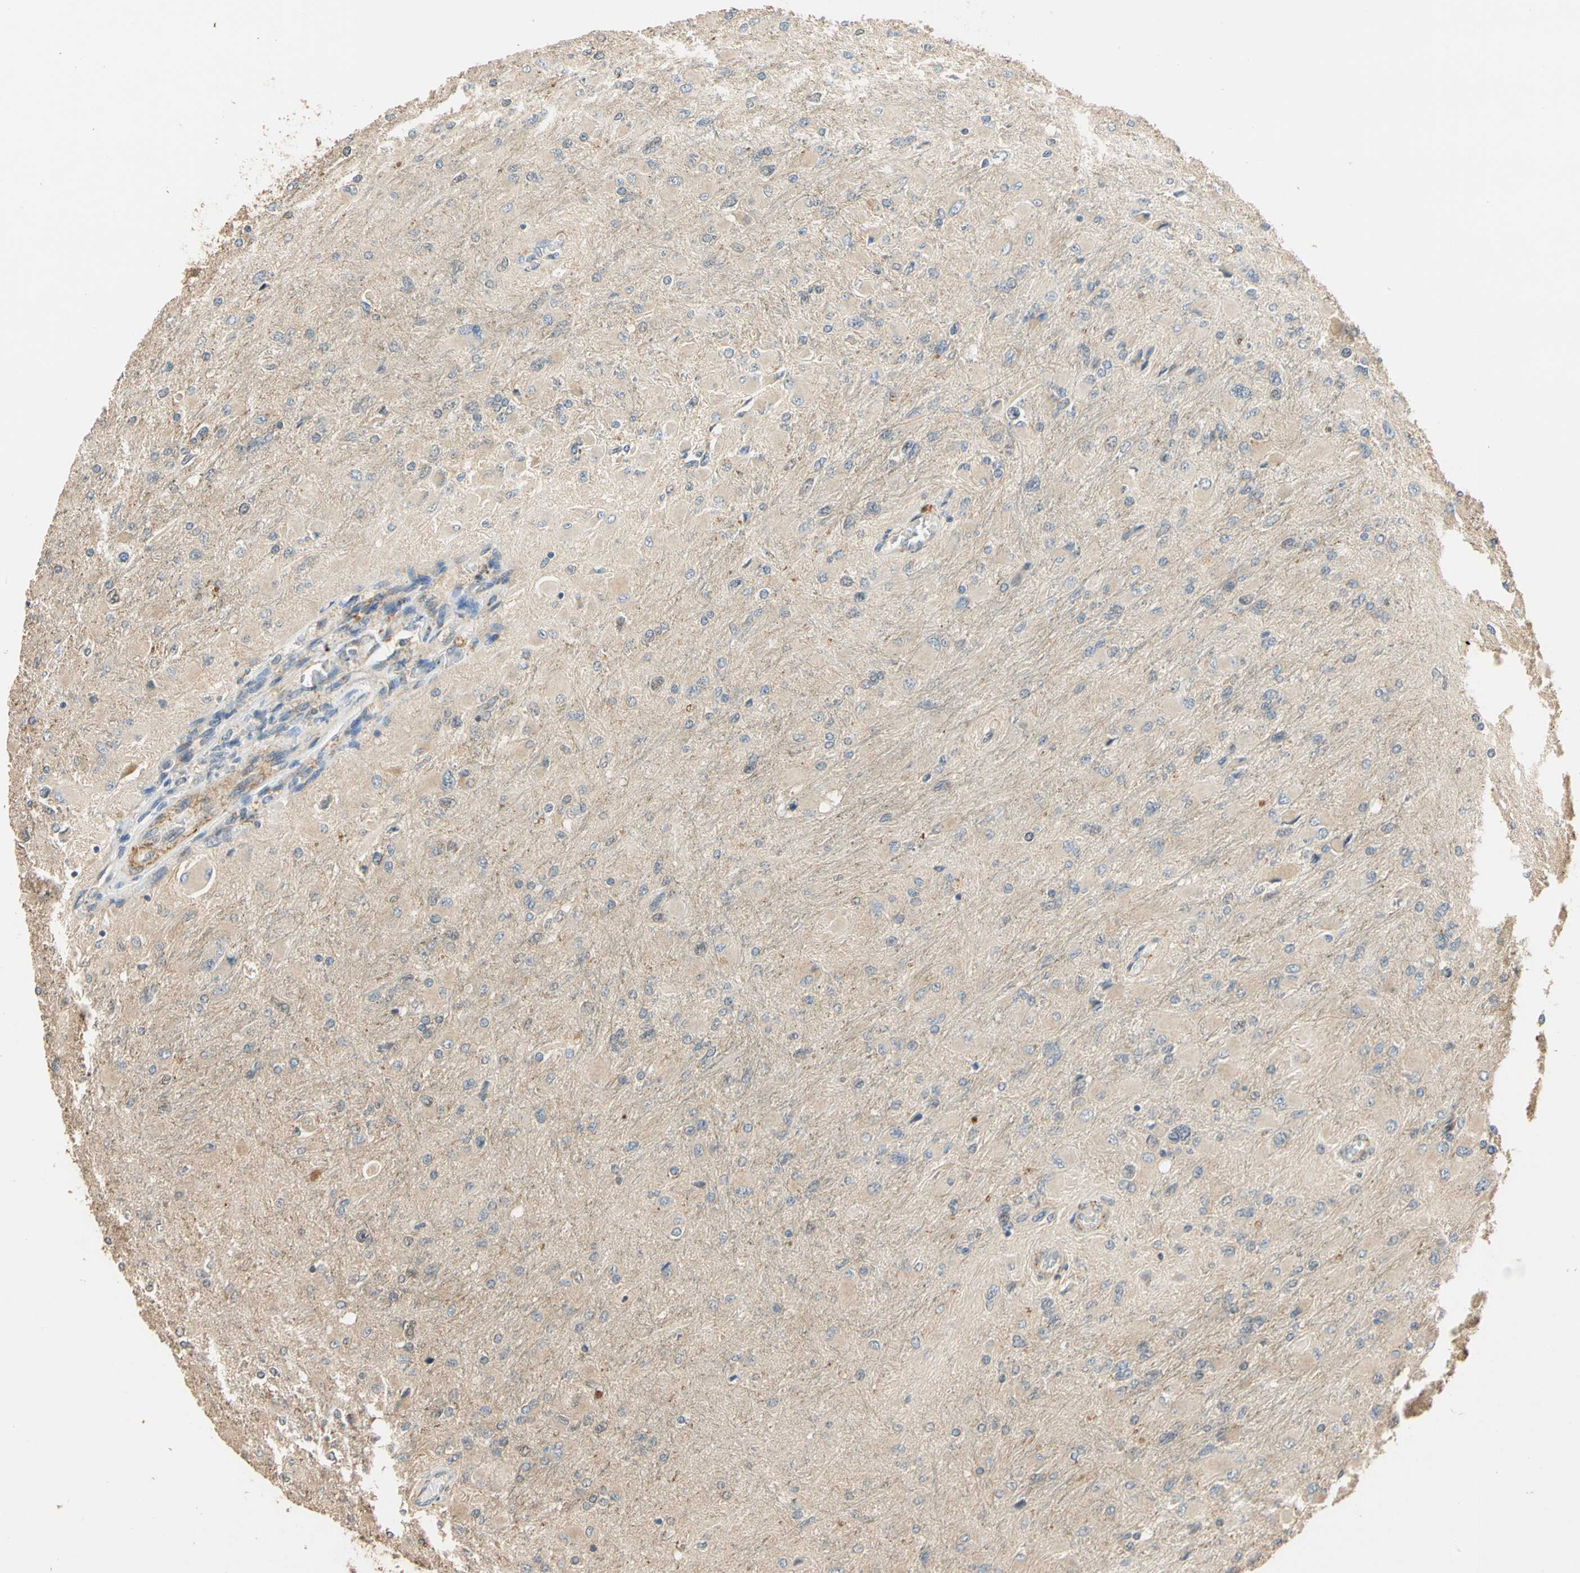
{"staining": {"intensity": "negative", "quantity": "none", "location": "none"}, "tissue": "glioma", "cell_type": "Tumor cells", "image_type": "cancer", "snomed": [{"axis": "morphology", "description": "Glioma, malignant, High grade"}, {"axis": "topography", "description": "Cerebral cortex"}], "caption": "There is no significant staining in tumor cells of glioma.", "gene": "QSER1", "patient": {"sex": "female", "age": 36}}